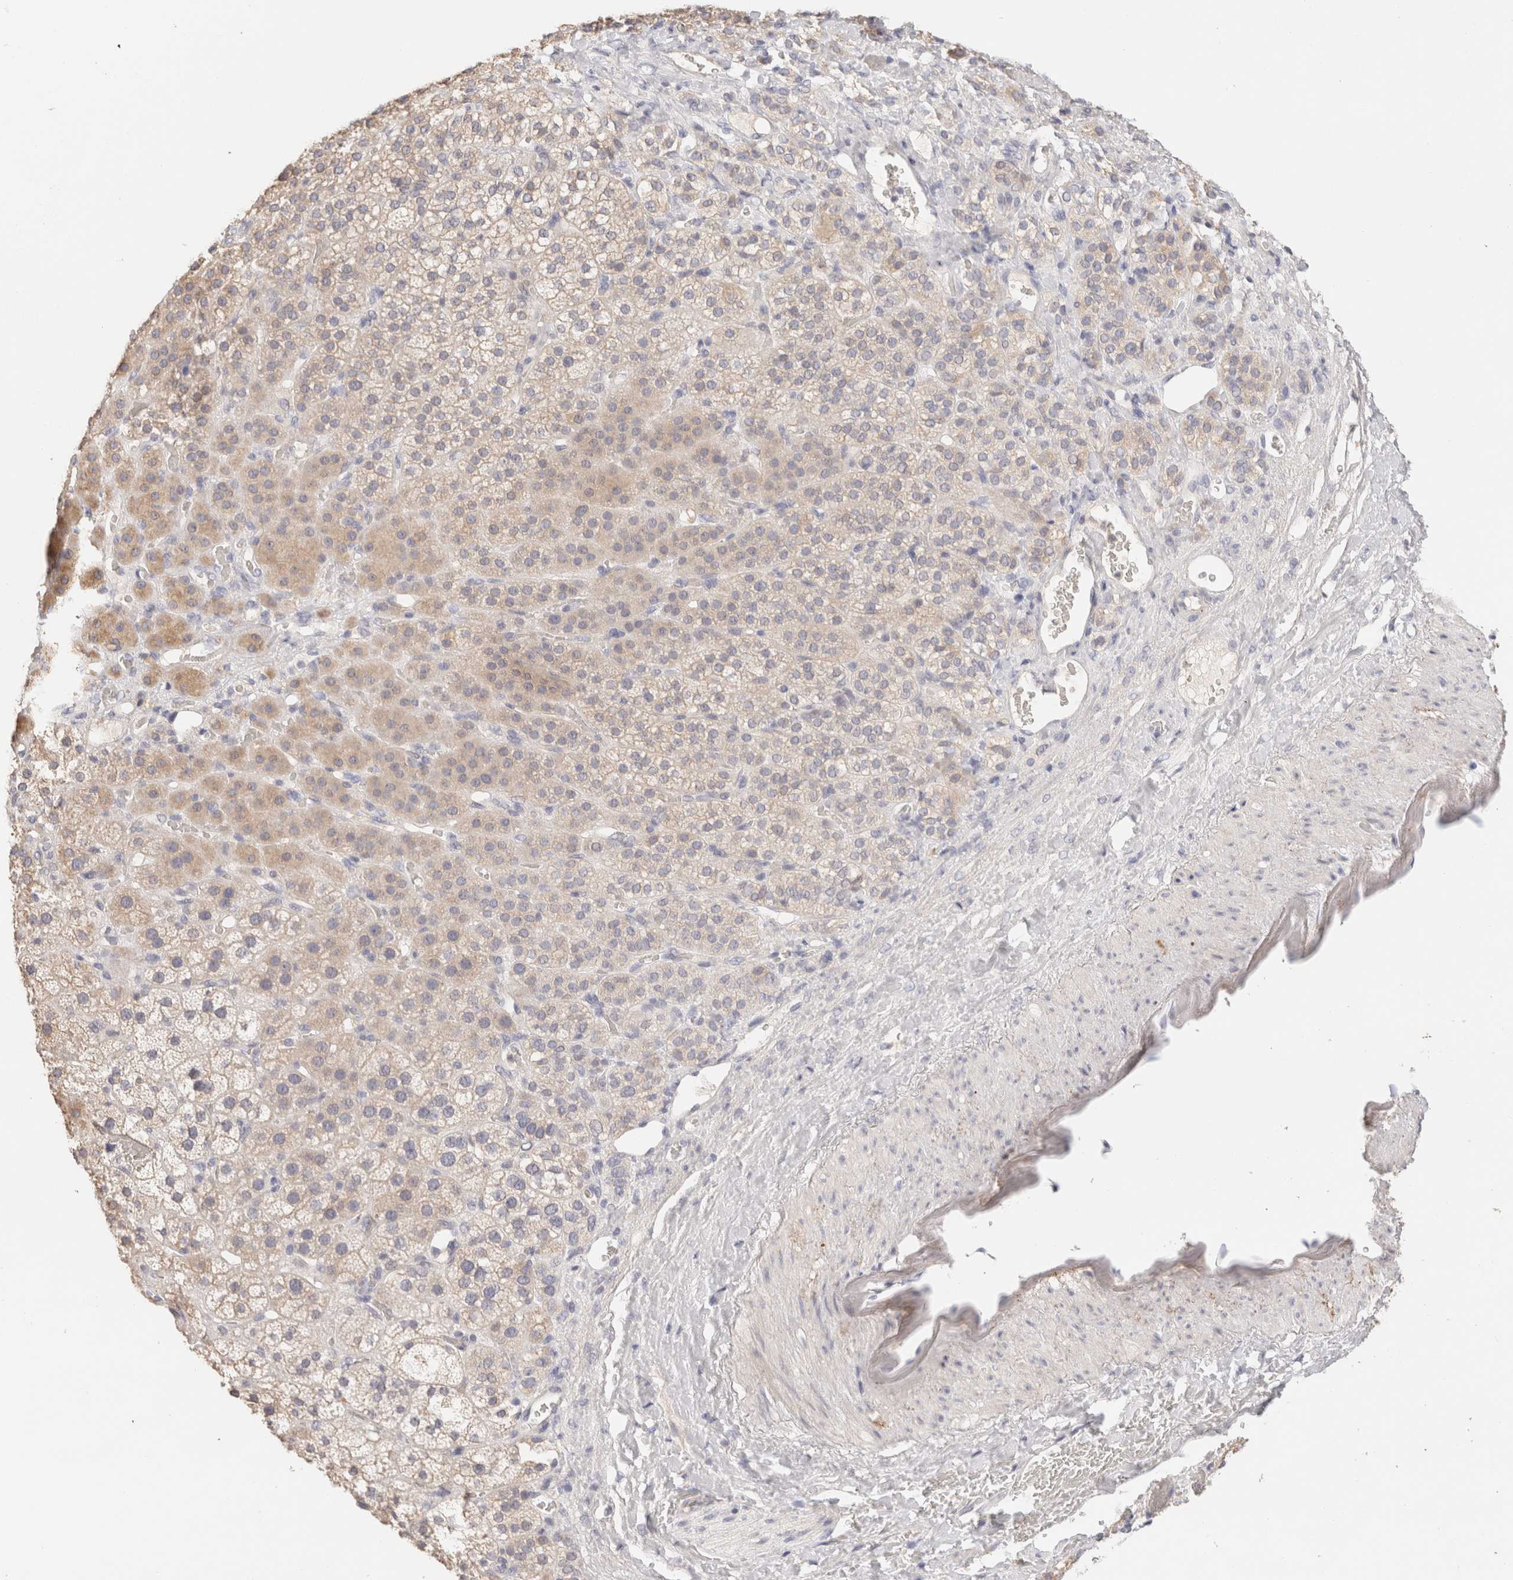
{"staining": {"intensity": "weak", "quantity": "25%-75%", "location": "cytoplasmic/membranous"}, "tissue": "adrenal gland", "cell_type": "Glandular cells", "image_type": "normal", "snomed": [{"axis": "morphology", "description": "Normal tissue, NOS"}, {"axis": "topography", "description": "Adrenal gland"}], "caption": "IHC histopathology image of unremarkable adrenal gland: human adrenal gland stained using immunohistochemistry displays low levels of weak protein expression localized specifically in the cytoplasmic/membranous of glandular cells, appearing as a cytoplasmic/membranous brown color.", "gene": "SCGB2A2", "patient": {"sex": "male", "age": 57}}